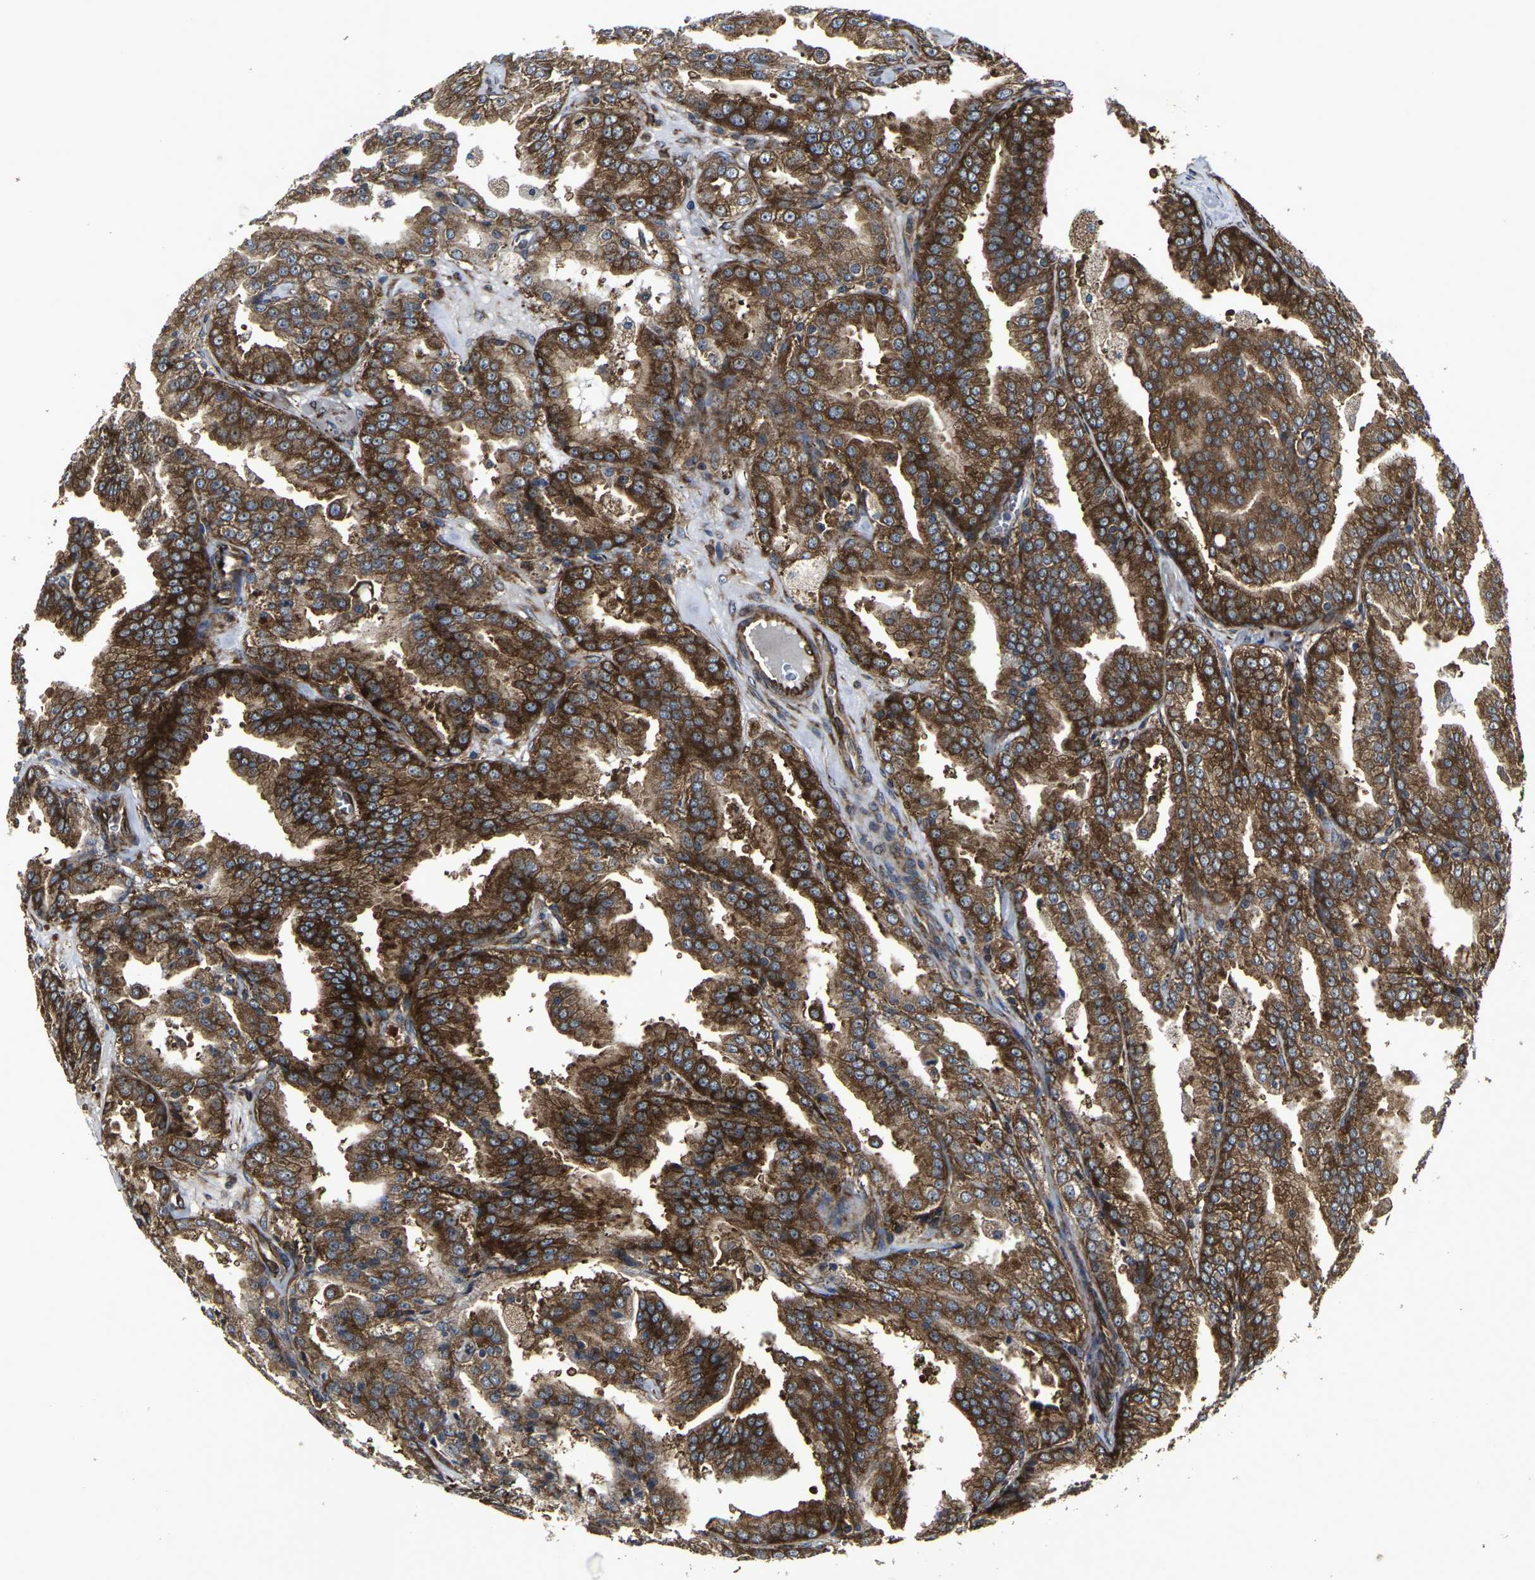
{"staining": {"intensity": "strong", "quantity": ">75%", "location": "cytoplasmic/membranous"}, "tissue": "prostate cancer", "cell_type": "Tumor cells", "image_type": "cancer", "snomed": [{"axis": "morphology", "description": "Adenocarcinoma, High grade"}, {"axis": "topography", "description": "Prostate"}], "caption": "IHC image of neoplastic tissue: adenocarcinoma (high-grade) (prostate) stained using immunohistochemistry (IHC) exhibits high levels of strong protein expression localized specifically in the cytoplasmic/membranous of tumor cells, appearing as a cytoplasmic/membranous brown color.", "gene": "MARCHF2", "patient": {"sex": "male", "age": 61}}